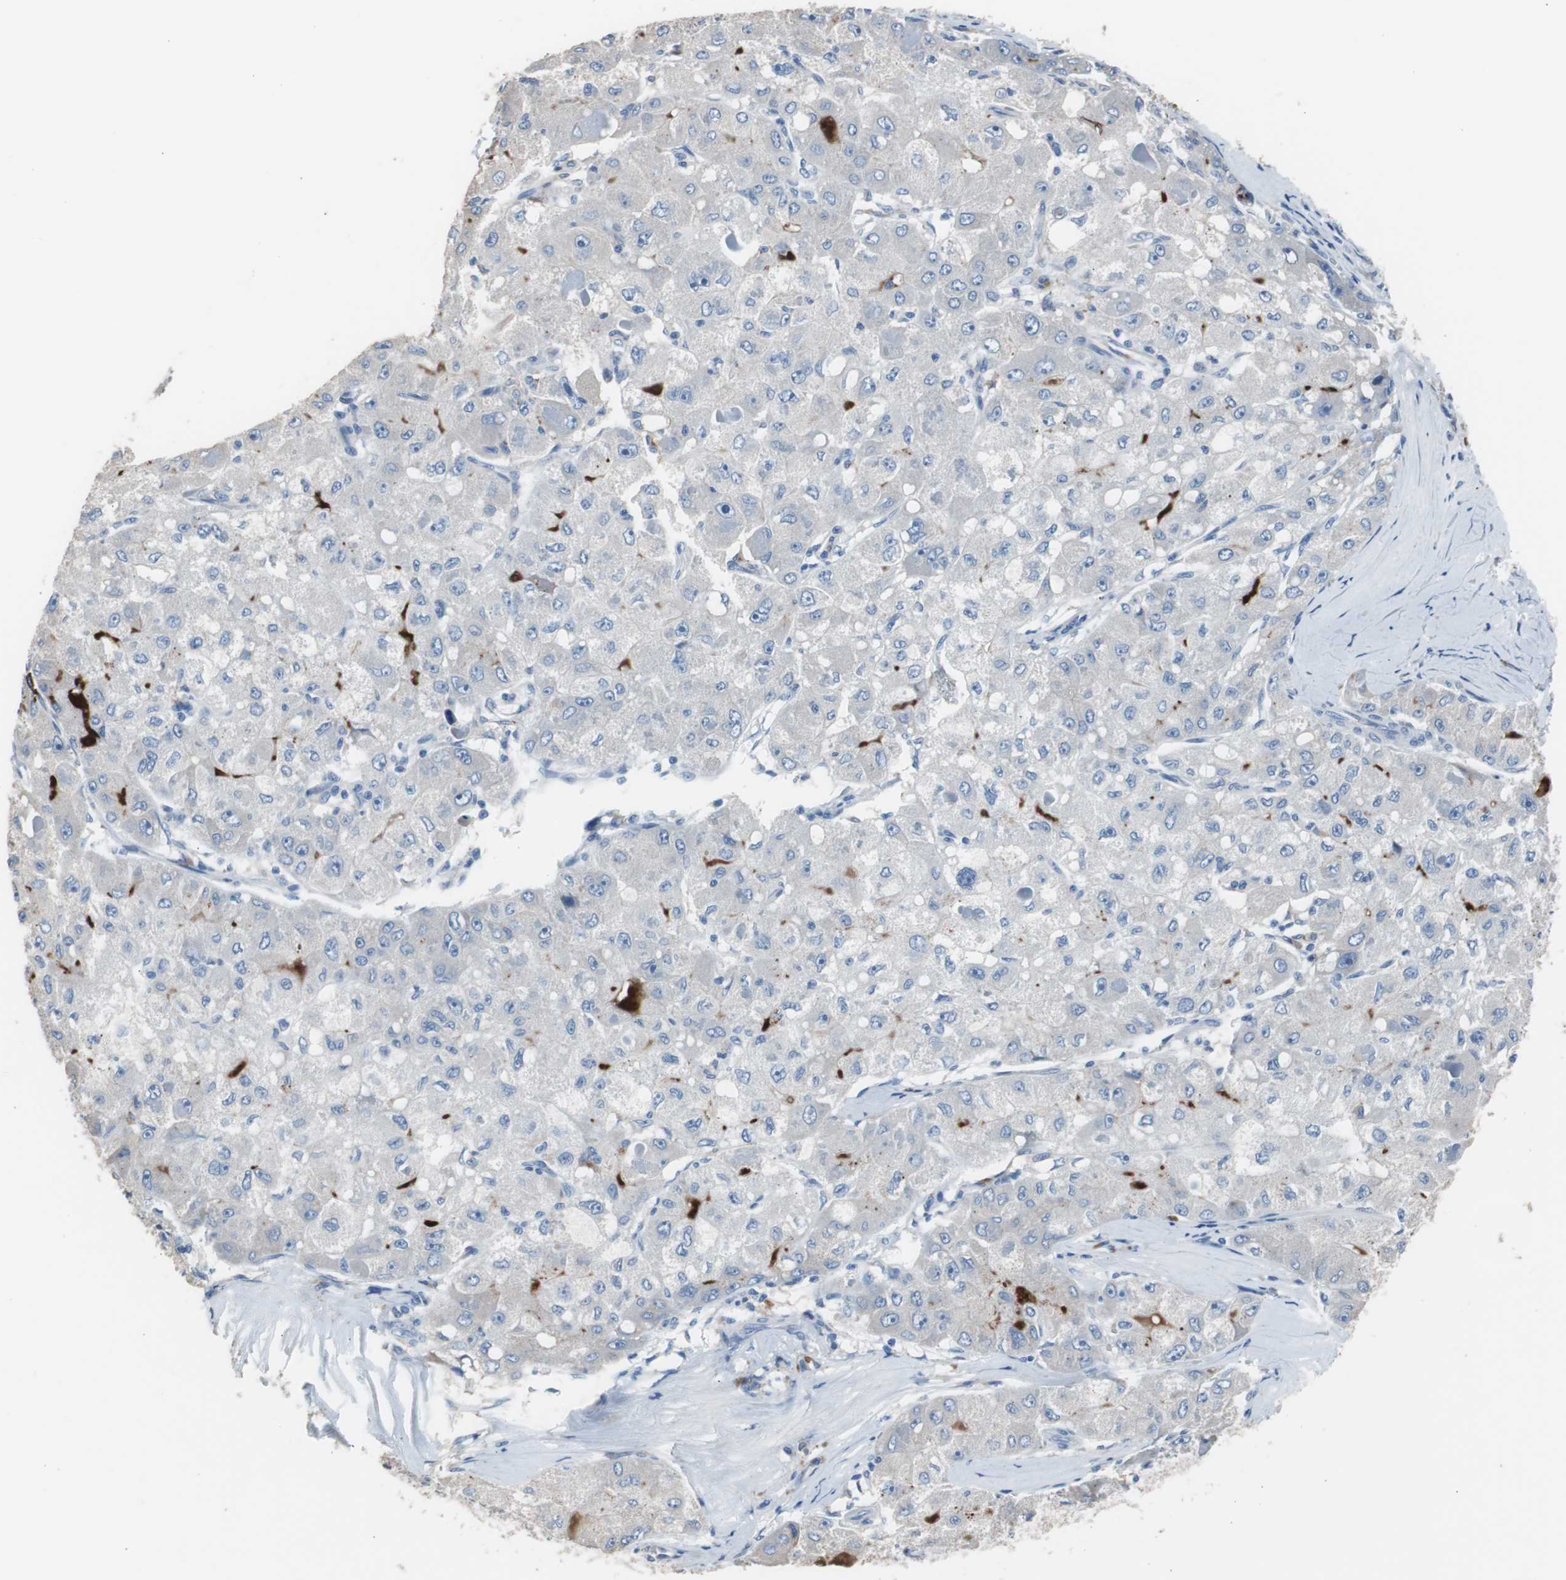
{"staining": {"intensity": "negative", "quantity": "none", "location": "none"}, "tissue": "liver cancer", "cell_type": "Tumor cells", "image_type": "cancer", "snomed": [{"axis": "morphology", "description": "Carcinoma, Hepatocellular, NOS"}, {"axis": "topography", "description": "Liver"}], "caption": "A high-resolution image shows IHC staining of liver cancer, which reveals no significant expression in tumor cells. Nuclei are stained in blue.", "gene": "FCGR2B", "patient": {"sex": "male", "age": 80}}